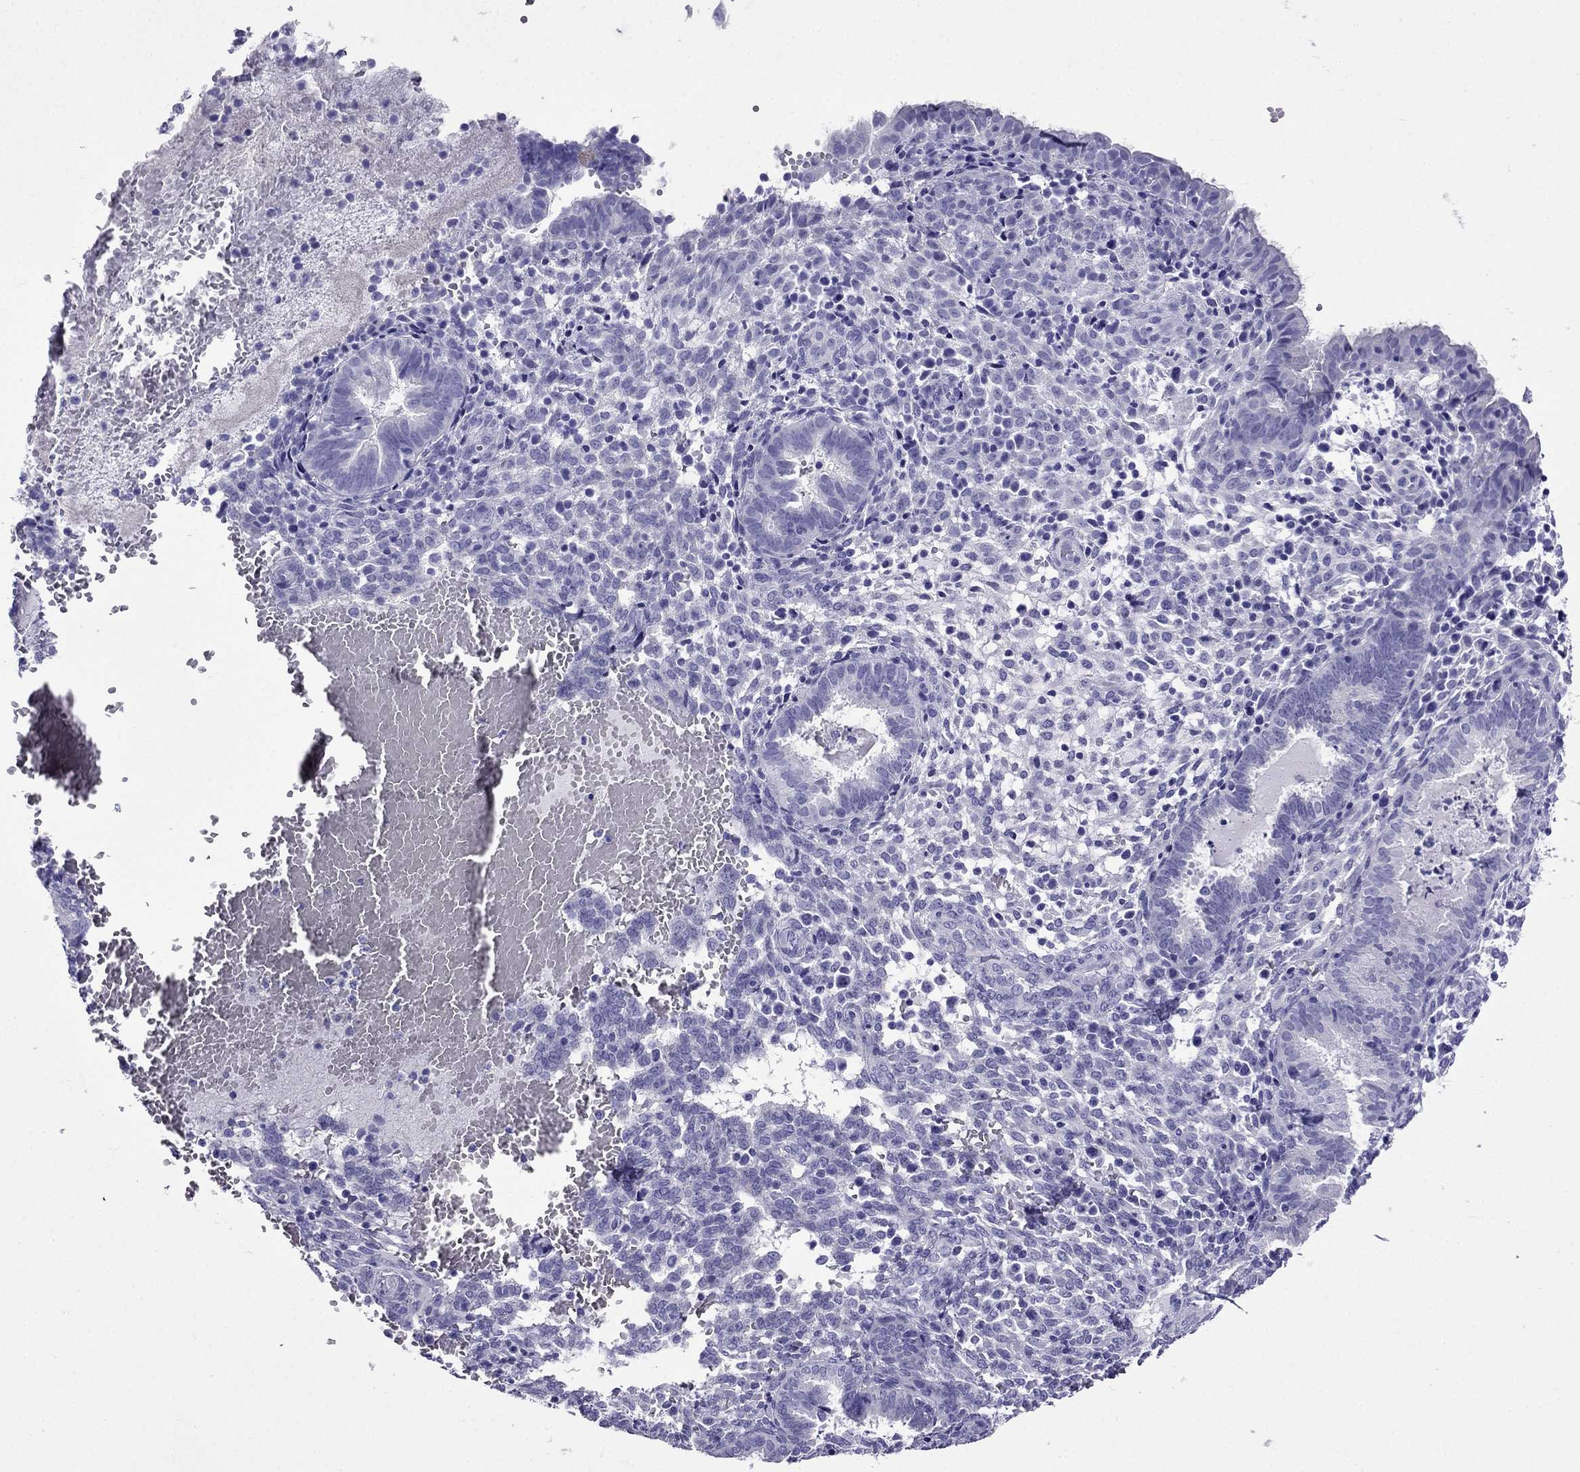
{"staining": {"intensity": "negative", "quantity": "none", "location": "none"}, "tissue": "endometrium", "cell_type": "Cells in endometrial stroma", "image_type": "normal", "snomed": [{"axis": "morphology", "description": "Normal tissue, NOS"}, {"axis": "topography", "description": "Endometrium"}], "caption": "Histopathology image shows no significant protein positivity in cells in endometrial stroma of unremarkable endometrium.", "gene": "ARR3", "patient": {"sex": "female", "age": 42}}